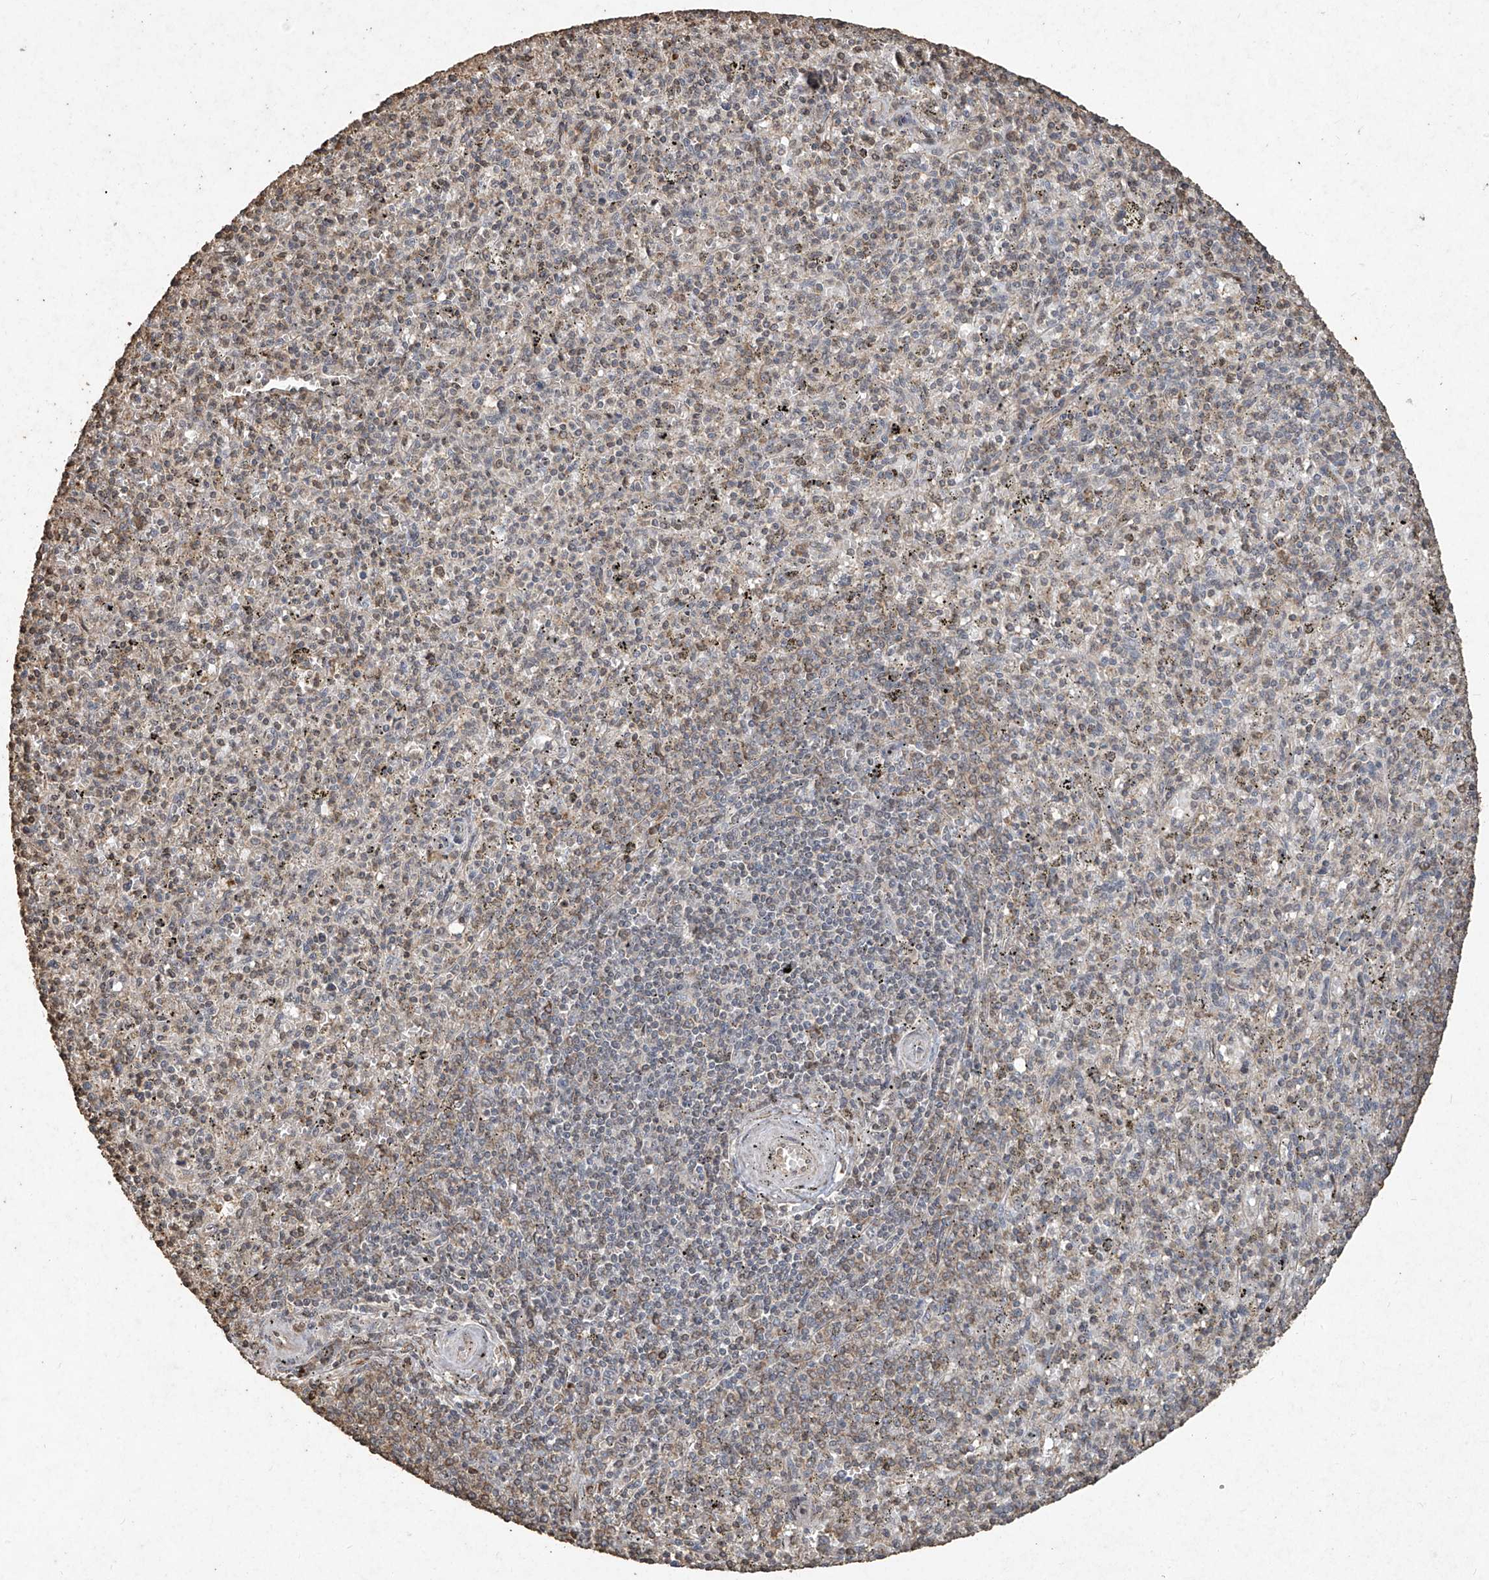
{"staining": {"intensity": "negative", "quantity": "none", "location": "none"}, "tissue": "spleen", "cell_type": "Cells in red pulp", "image_type": "normal", "snomed": [{"axis": "morphology", "description": "Normal tissue, NOS"}, {"axis": "topography", "description": "Spleen"}], "caption": "Immunohistochemistry photomicrograph of normal spleen: human spleen stained with DAB (3,3'-diaminobenzidine) exhibits no significant protein staining in cells in red pulp. Brightfield microscopy of immunohistochemistry stained with DAB (brown) and hematoxylin (blue), captured at high magnification.", "gene": "ERBB3", "patient": {"sex": "male", "age": 72}}